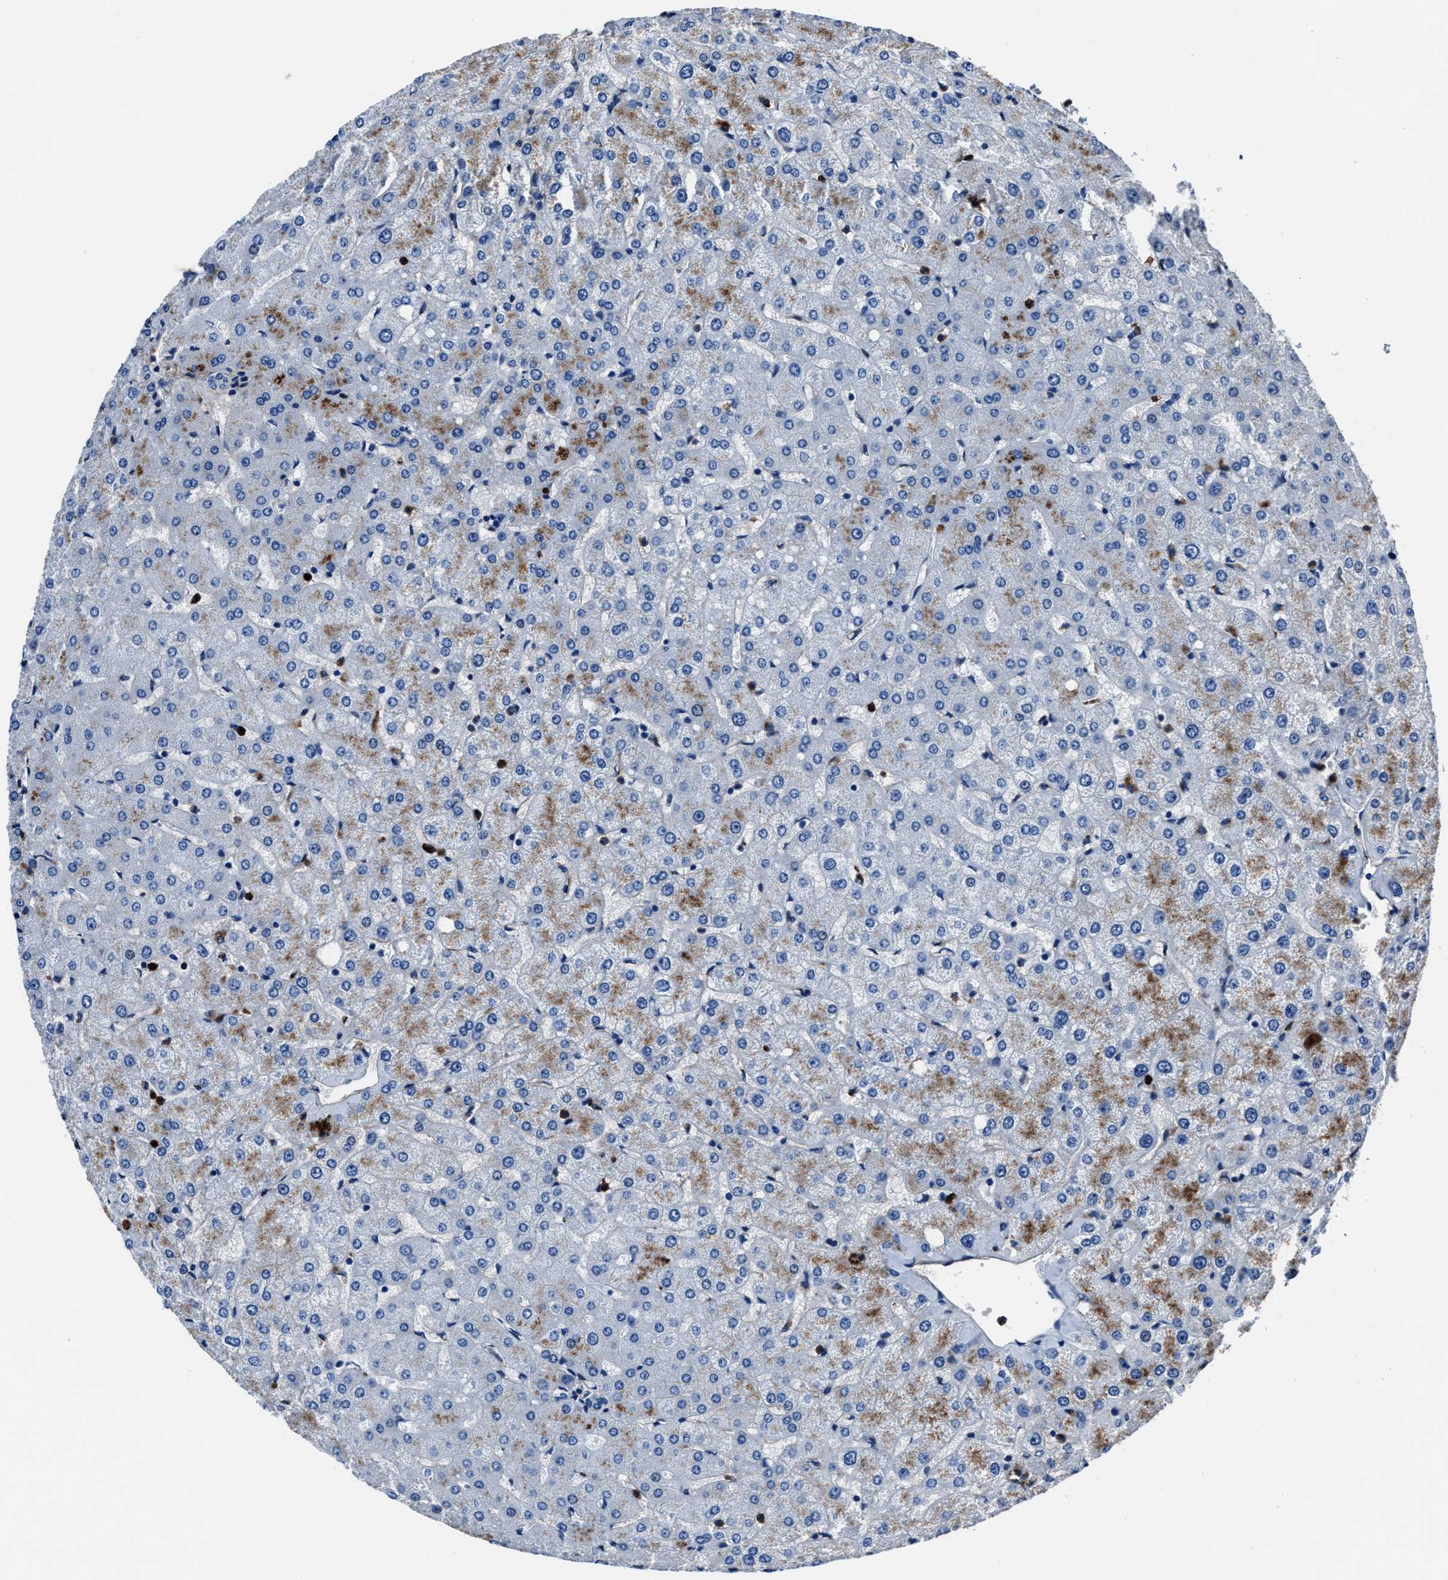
{"staining": {"intensity": "negative", "quantity": "none", "location": "none"}, "tissue": "liver", "cell_type": "Cholangiocytes", "image_type": "normal", "snomed": [{"axis": "morphology", "description": "Normal tissue, NOS"}, {"axis": "topography", "description": "Liver"}], "caption": "This is a image of IHC staining of benign liver, which shows no expression in cholangiocytes.", "gene": "FGL2", "patient": {"sex": "female", "age": 54}}